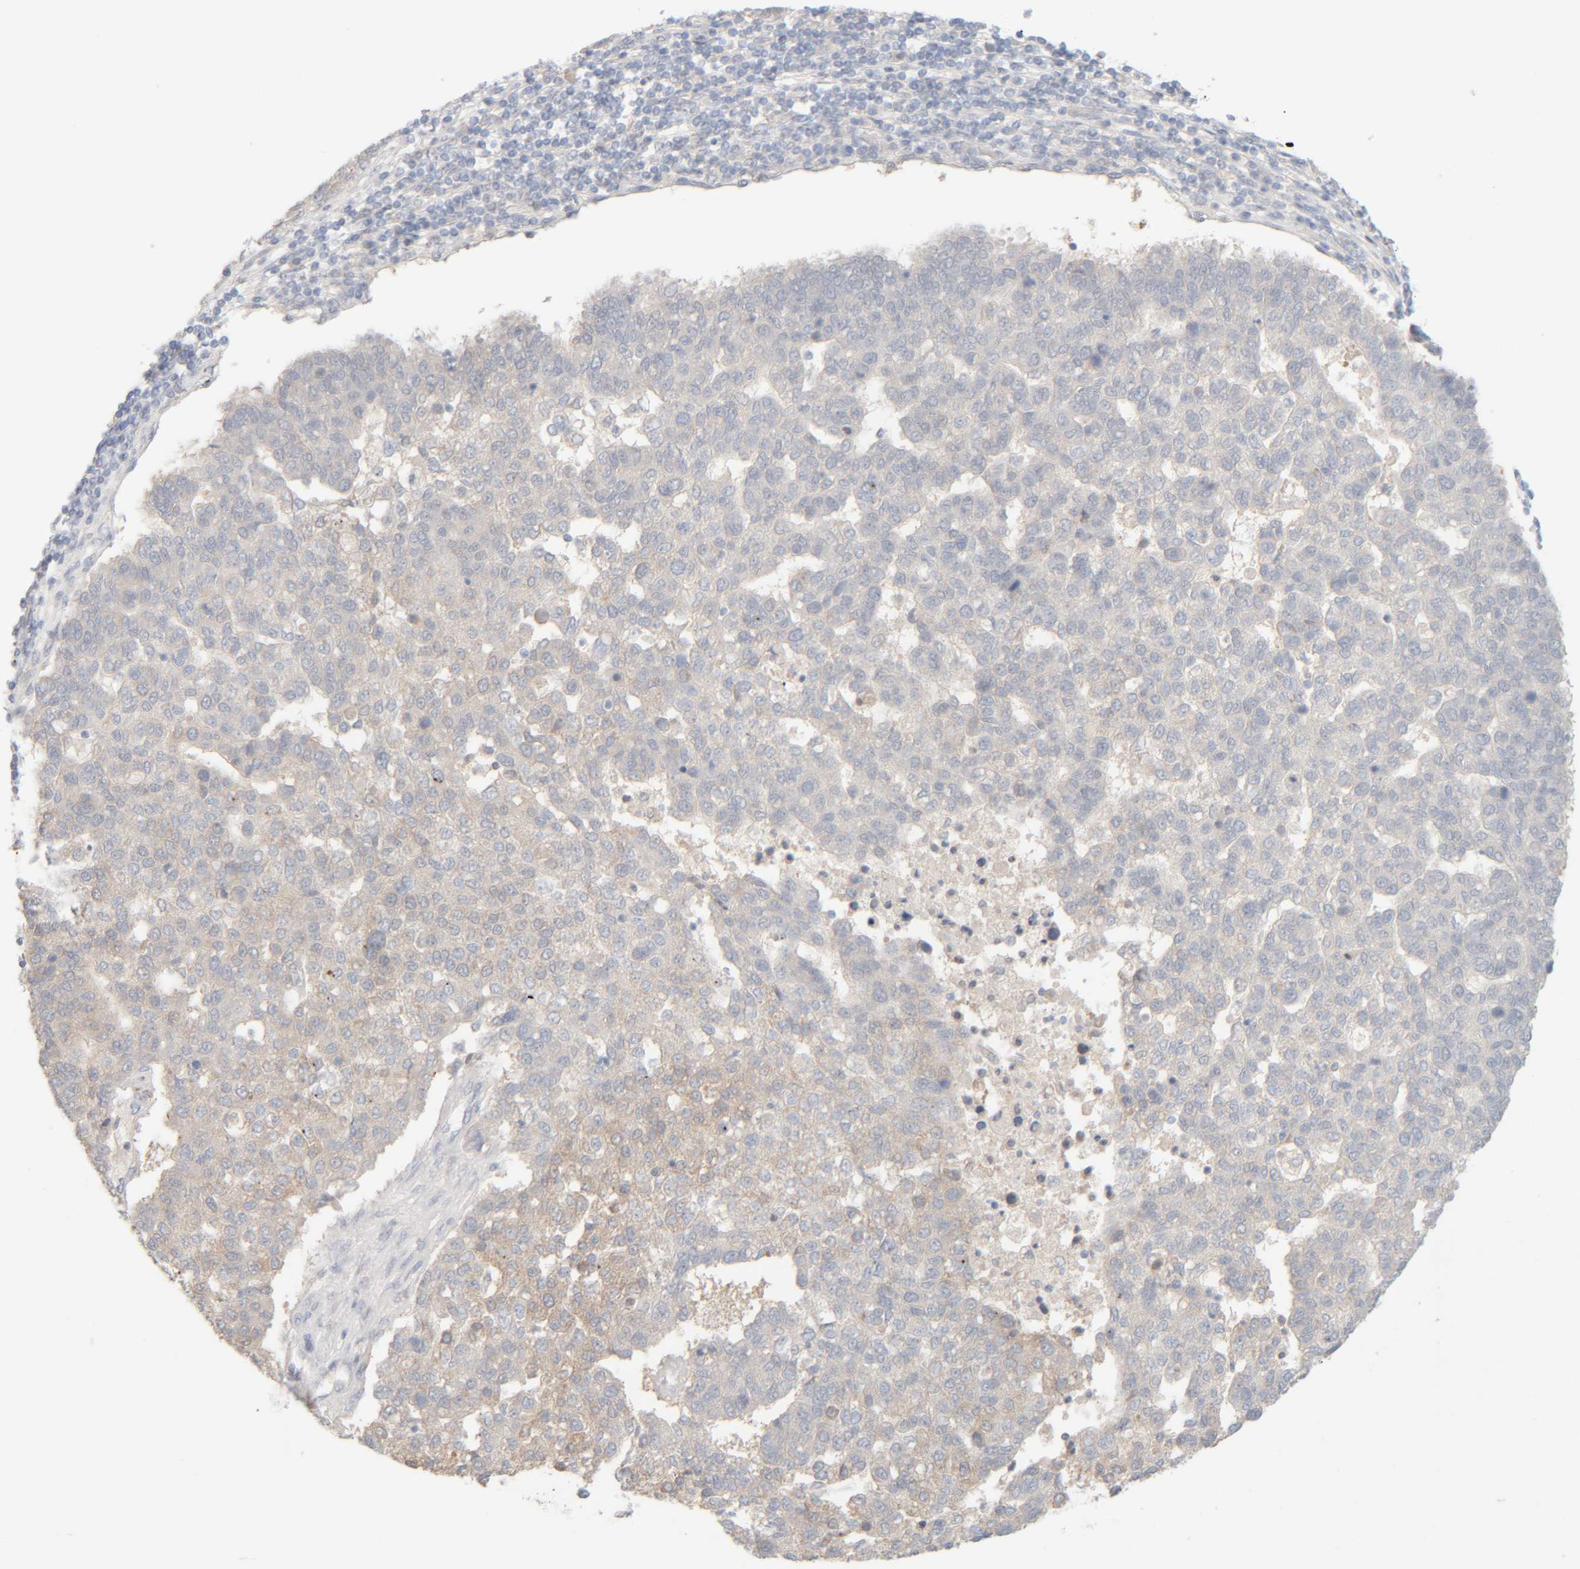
{"staining": {"intensity": "weak", "quantity": "<25%", "location": "cytoplasmic/membranous"}, "tissue": "pancreatic cancer", "cell_type": "Tumor cells", "image_type": "cancer", "snomed": [{"axis": "morphology", "description": "Adenocarcinoma, NOS"}, {"axis": "topography", "description": "Pancreas"}], "caption": "High magnification brightfield microscopy of pancreatic cancer stained with DAB (3,3'-diaminobenzidine) (brown) and counterstained with hematoxylin (blue): tumor cells show no significant staining.", "gene": "RIDA", "patient": {"sex": "female", "age": 61}}